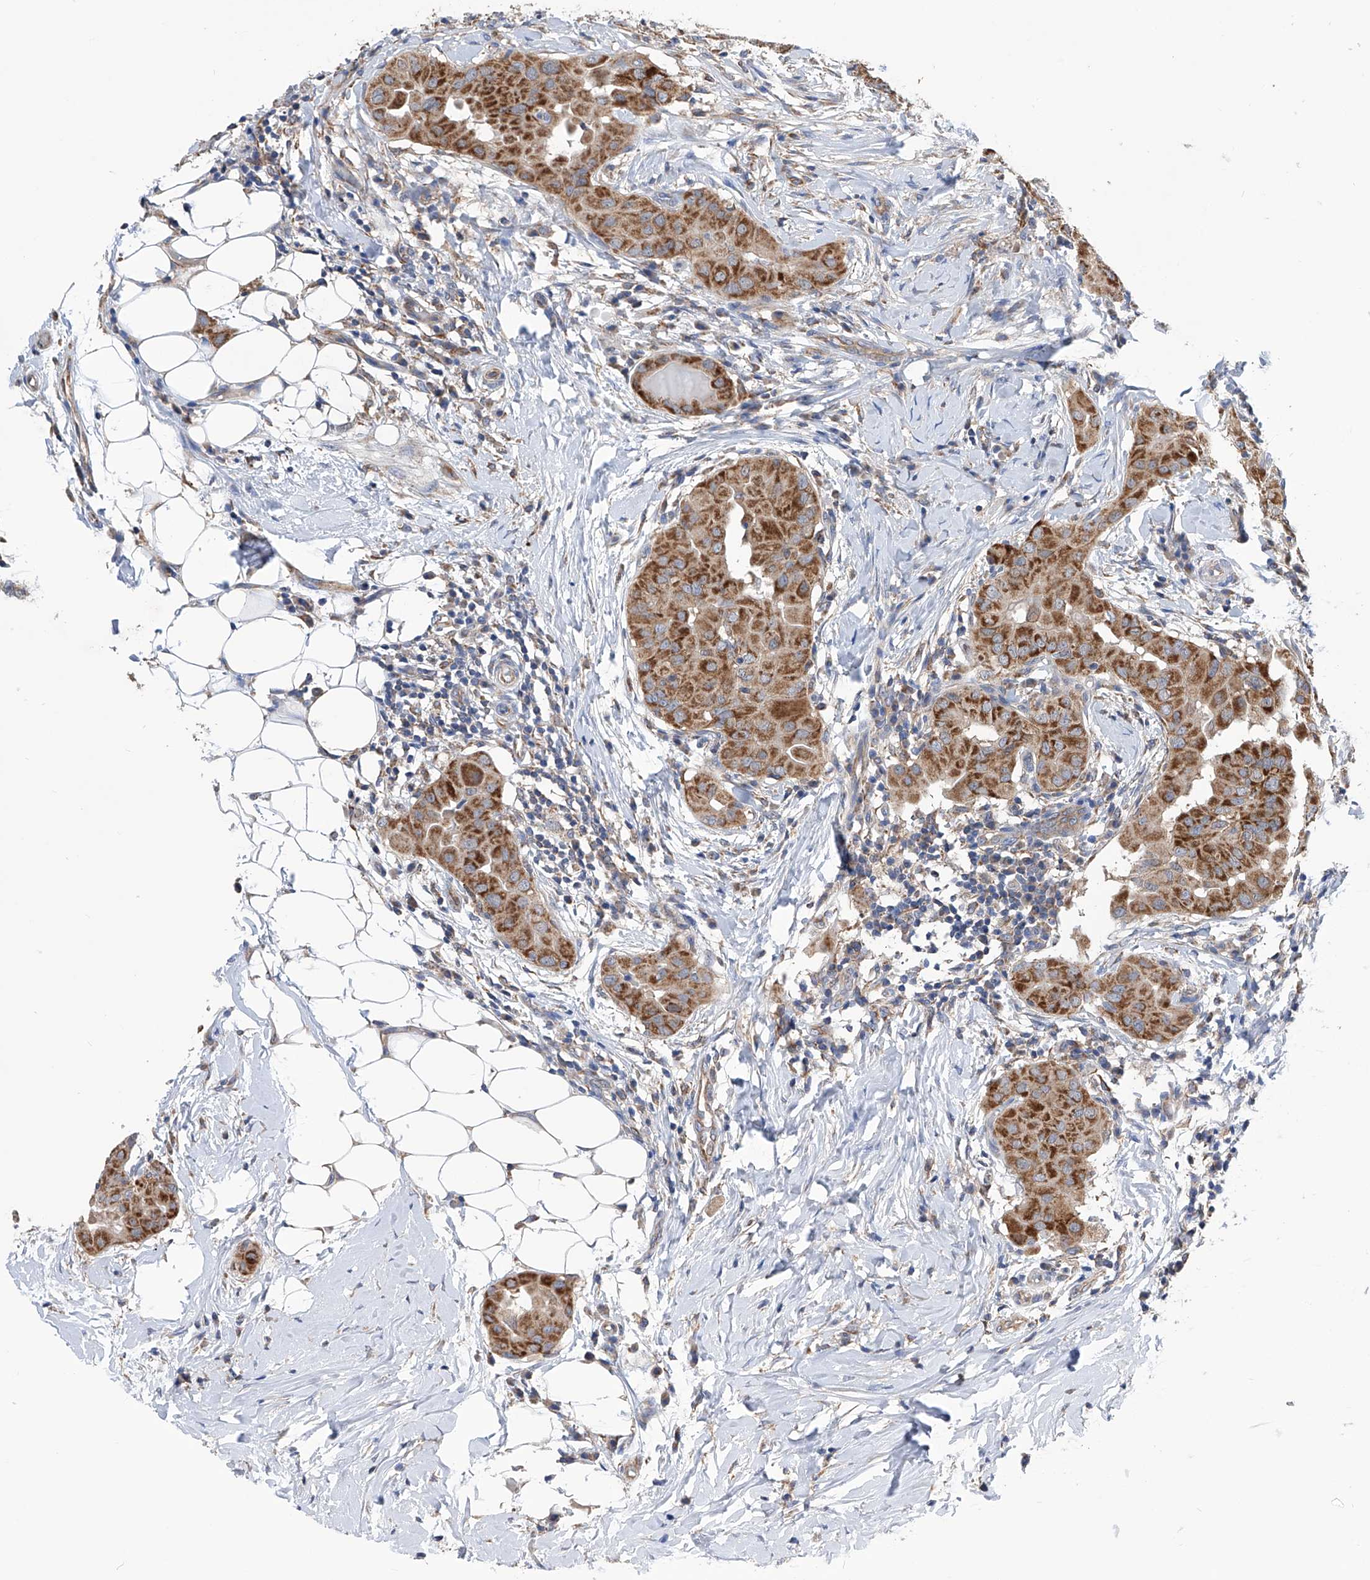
{"staining": {"intensity": "moderate", "quantity": ">75%", "location": "cytoplasmic/membranous"}, "tissue": "thyroid cancer", "cell_type": "Tumor cells", "image_type": "cancer", "snomed": [{"axis": "morphology", "description": "Papillary adenocarcinoma, NOS"}, {"axis": "topography", "description": "Thyroid gland"}], "caption": "Protein analysis of papillary adenocarcinoma (thyroid) tissue exhibits moderate cytoplasmic/membranous expression in about >75% of tumor cells.", "gene": "SPATA20", "patient": {"sex": "male", "age": 33}}